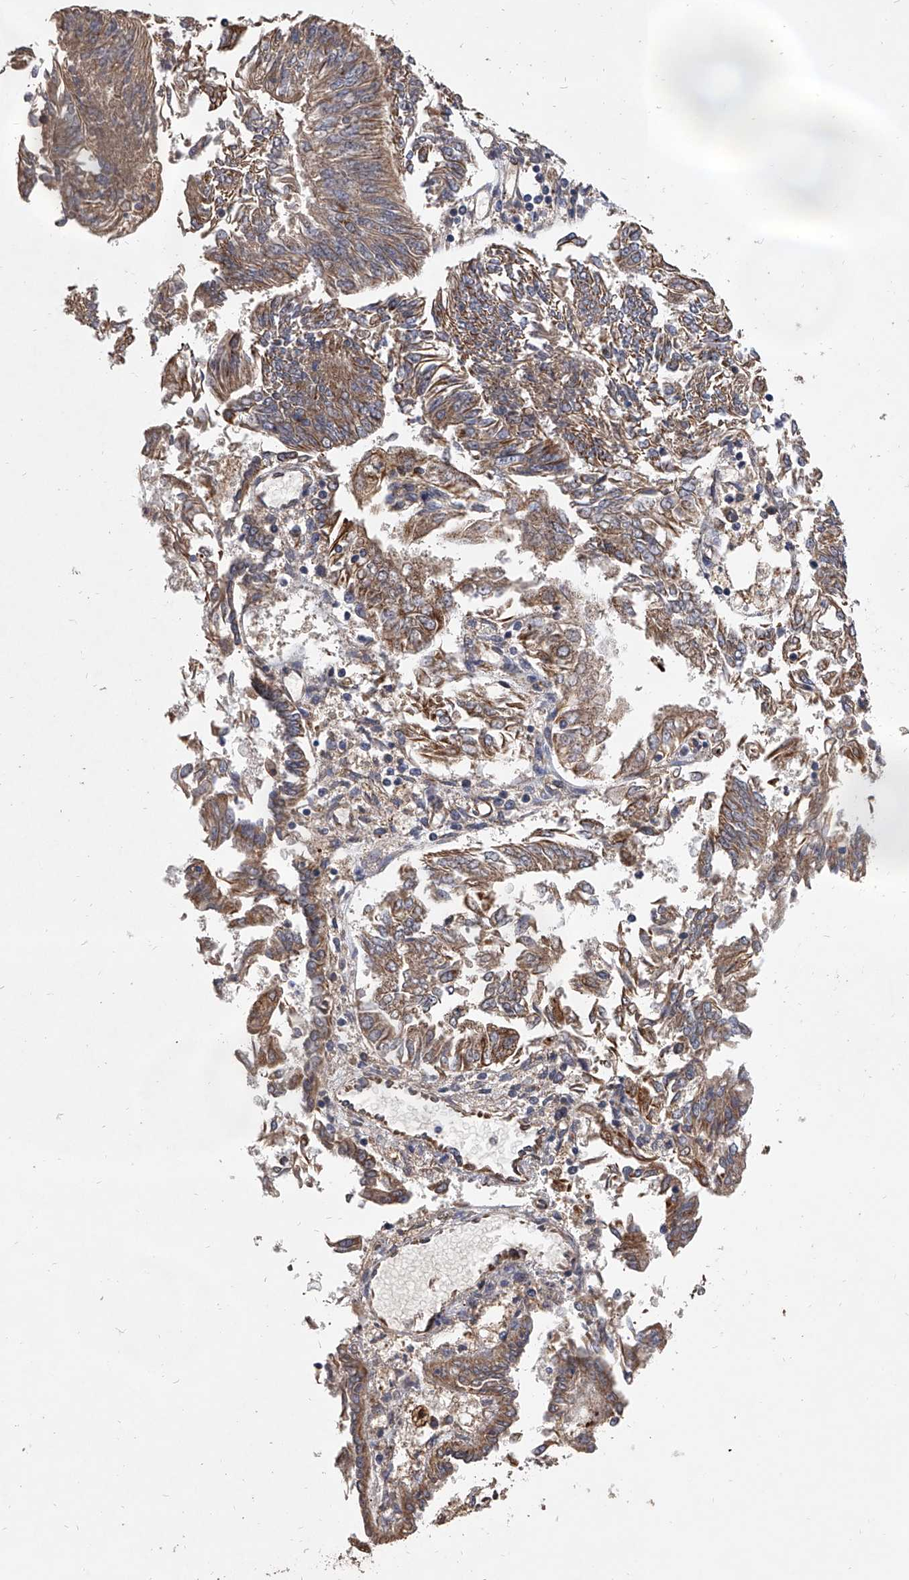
{"staining": {"intensity": "weak", "quantity": ">75%", "location": "cytoplasmic/membranous"}, "tissue": "endometrial cancer", "cell_type": "Tumor cells", "image_type": "cancer", "snomed": [{"axis": "morphology", "description": "Adenocarcinoma, NOS"}, {"axis": "topography", "description": "Endometrium"}], "caption": "Weak cytoplasmic/membranous staining is identified in about >75% of tumor cells in endometrial cancer.", "gene": "EXOC4", "patient": {"sex": "female", "age": 58}}